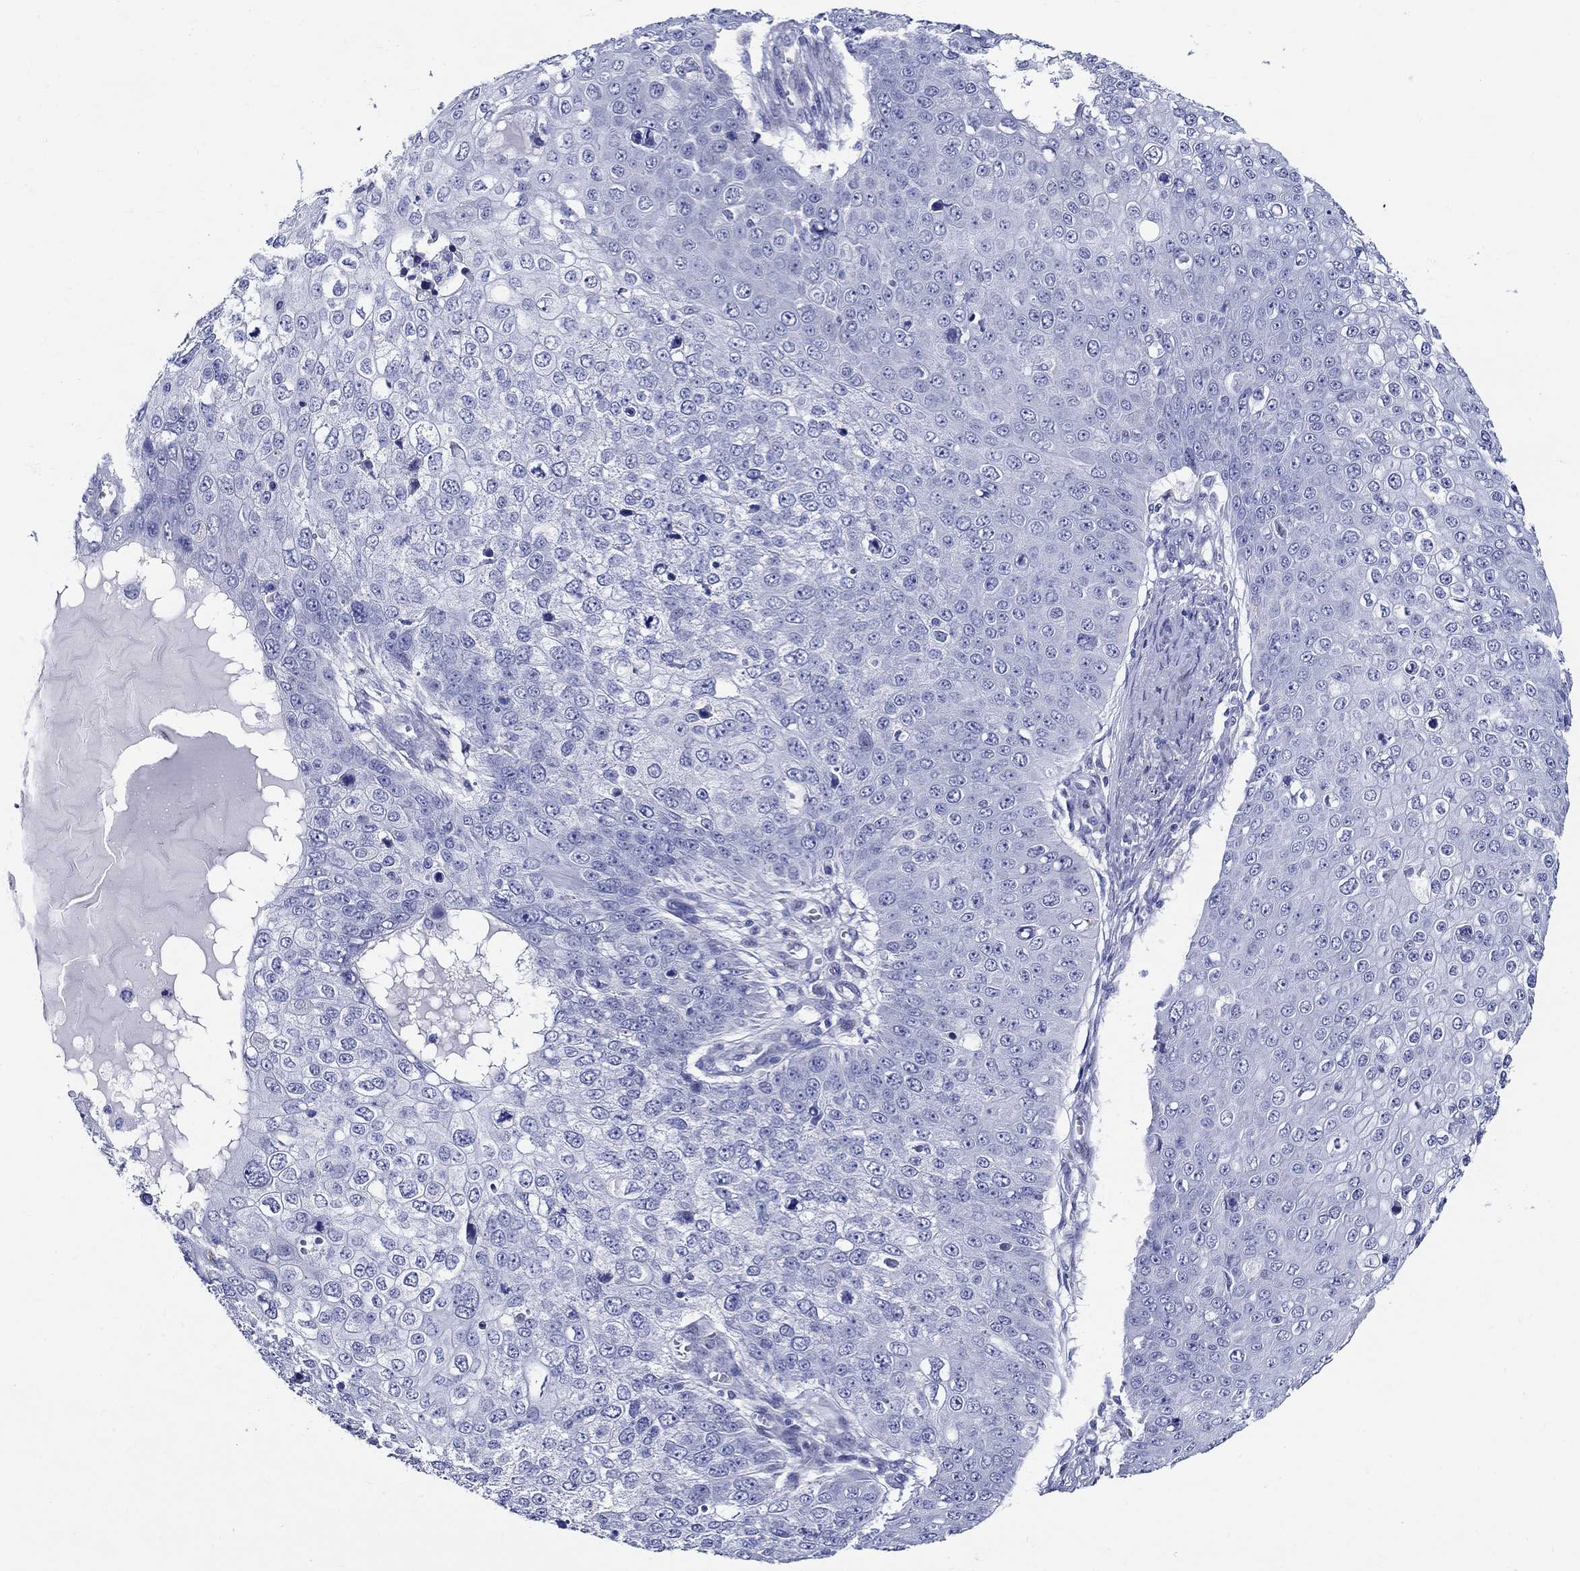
{"staining": {"intensity": "negative", "quantity": "none", "location": "none"}, "tissue": "skin cancer", "cell_type": "Tumor cells", "image_type": "cancer", "snomed": [{"axis": "morphology", "description": "Squamous cell carcinoma, NOS"}, {"axis": "topography", "description": "Skin"}], "caption": "Human skin squamous cell carcinoma stained for a protein using IHC shows no staining in tumor cells.", "gene": "CRYGS", "patient": {"sex": "male", "age": 71}}